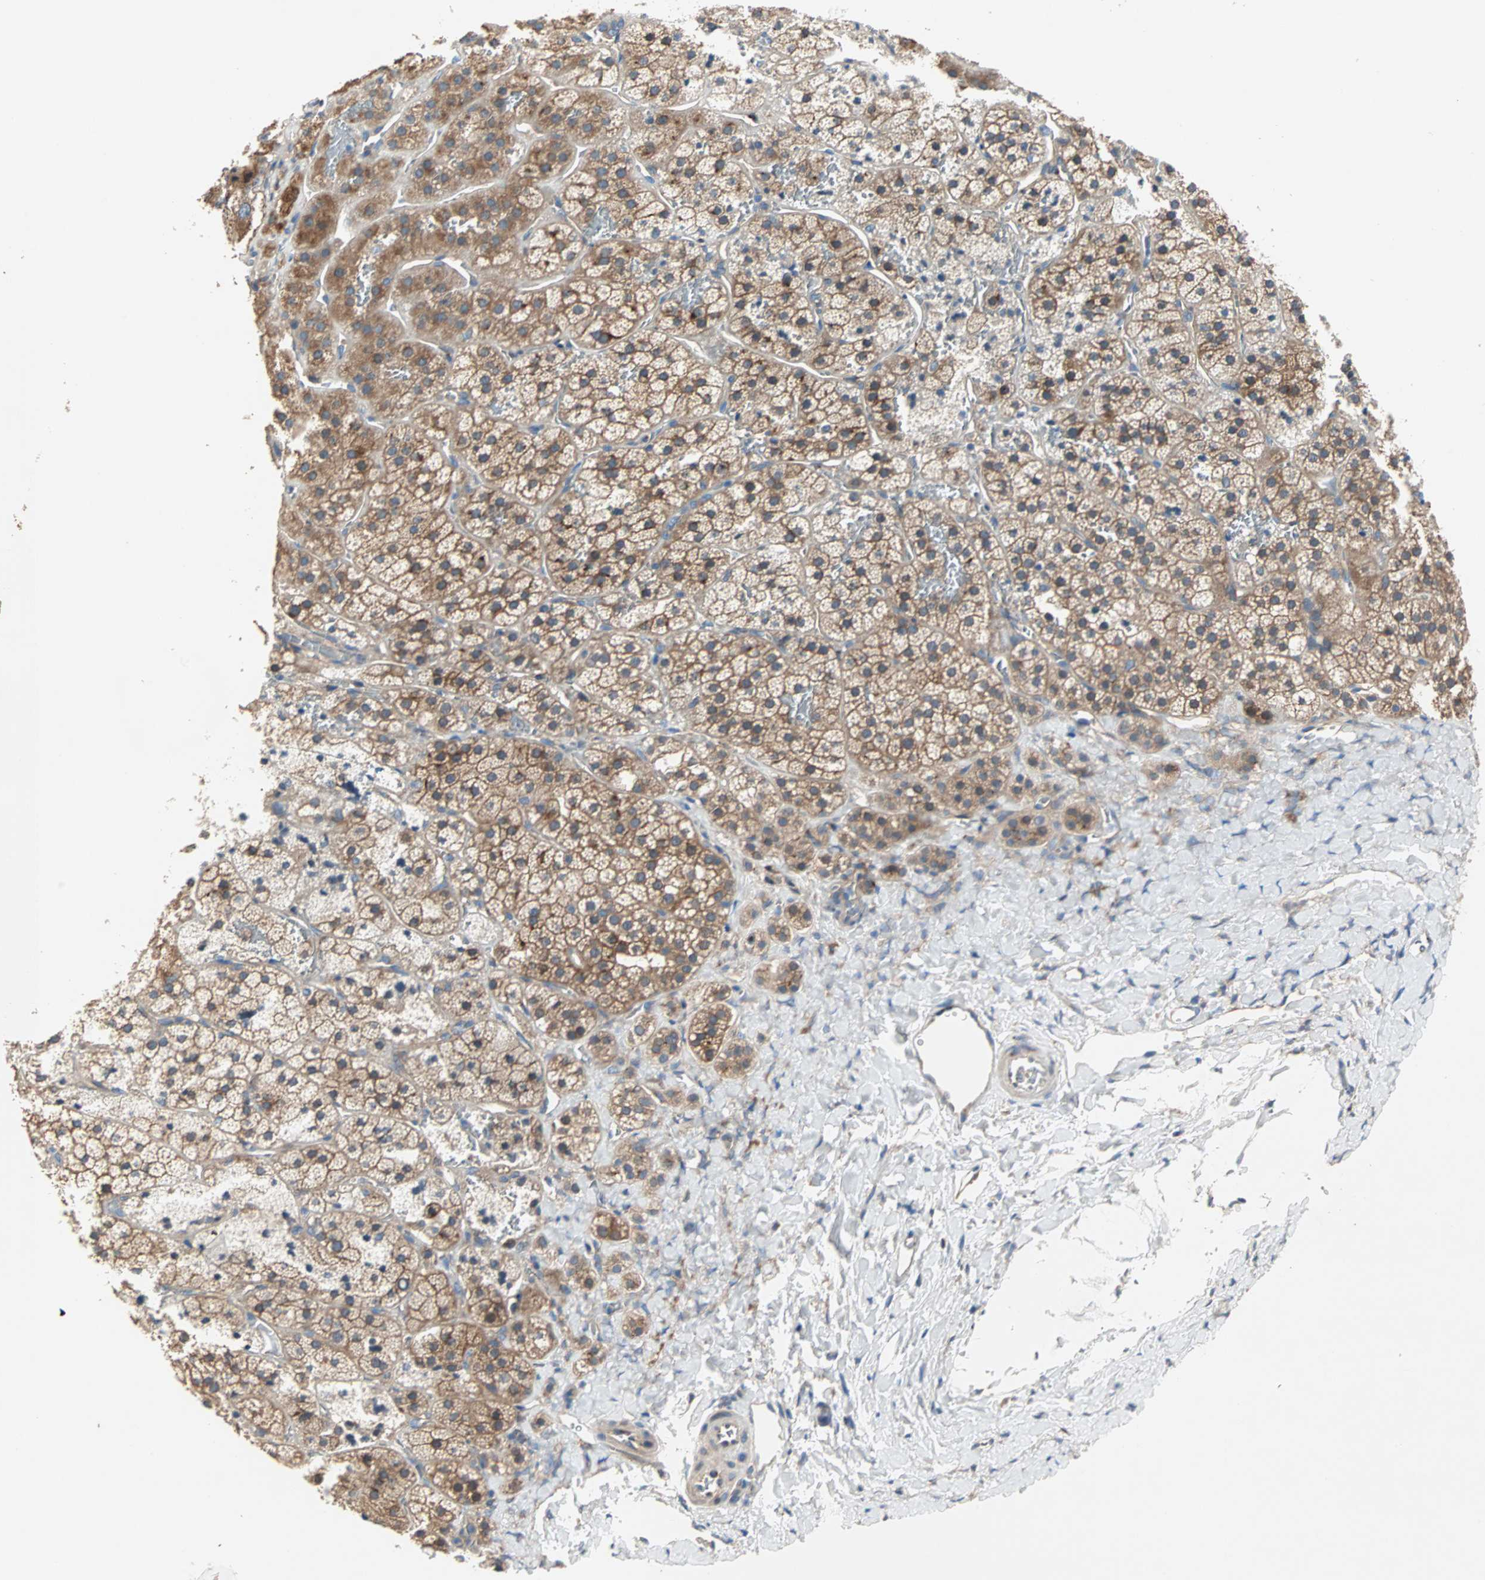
{"staining": {"intensity": "moderate", "quantity": ">75%", "location": "cytoplasmic/membranous"}, "tissue": "adrenal gland", "cell_type": "Glandular cells", "image_type": "normal", "snomed": [{"axis": "morphology", "description": "Normal tissue, NOS"}, {"axis": "topography", "description": "Adrenal gland"}], "caption": "High-power microscopy captured an IHC photomicrograph of benign adrenal gland, revealing moderate cytoplasmic/membranous expression in about >75% of glandular cells.", "gene": "PDE8A", "patient": {"sex": "female", "age": 44}}